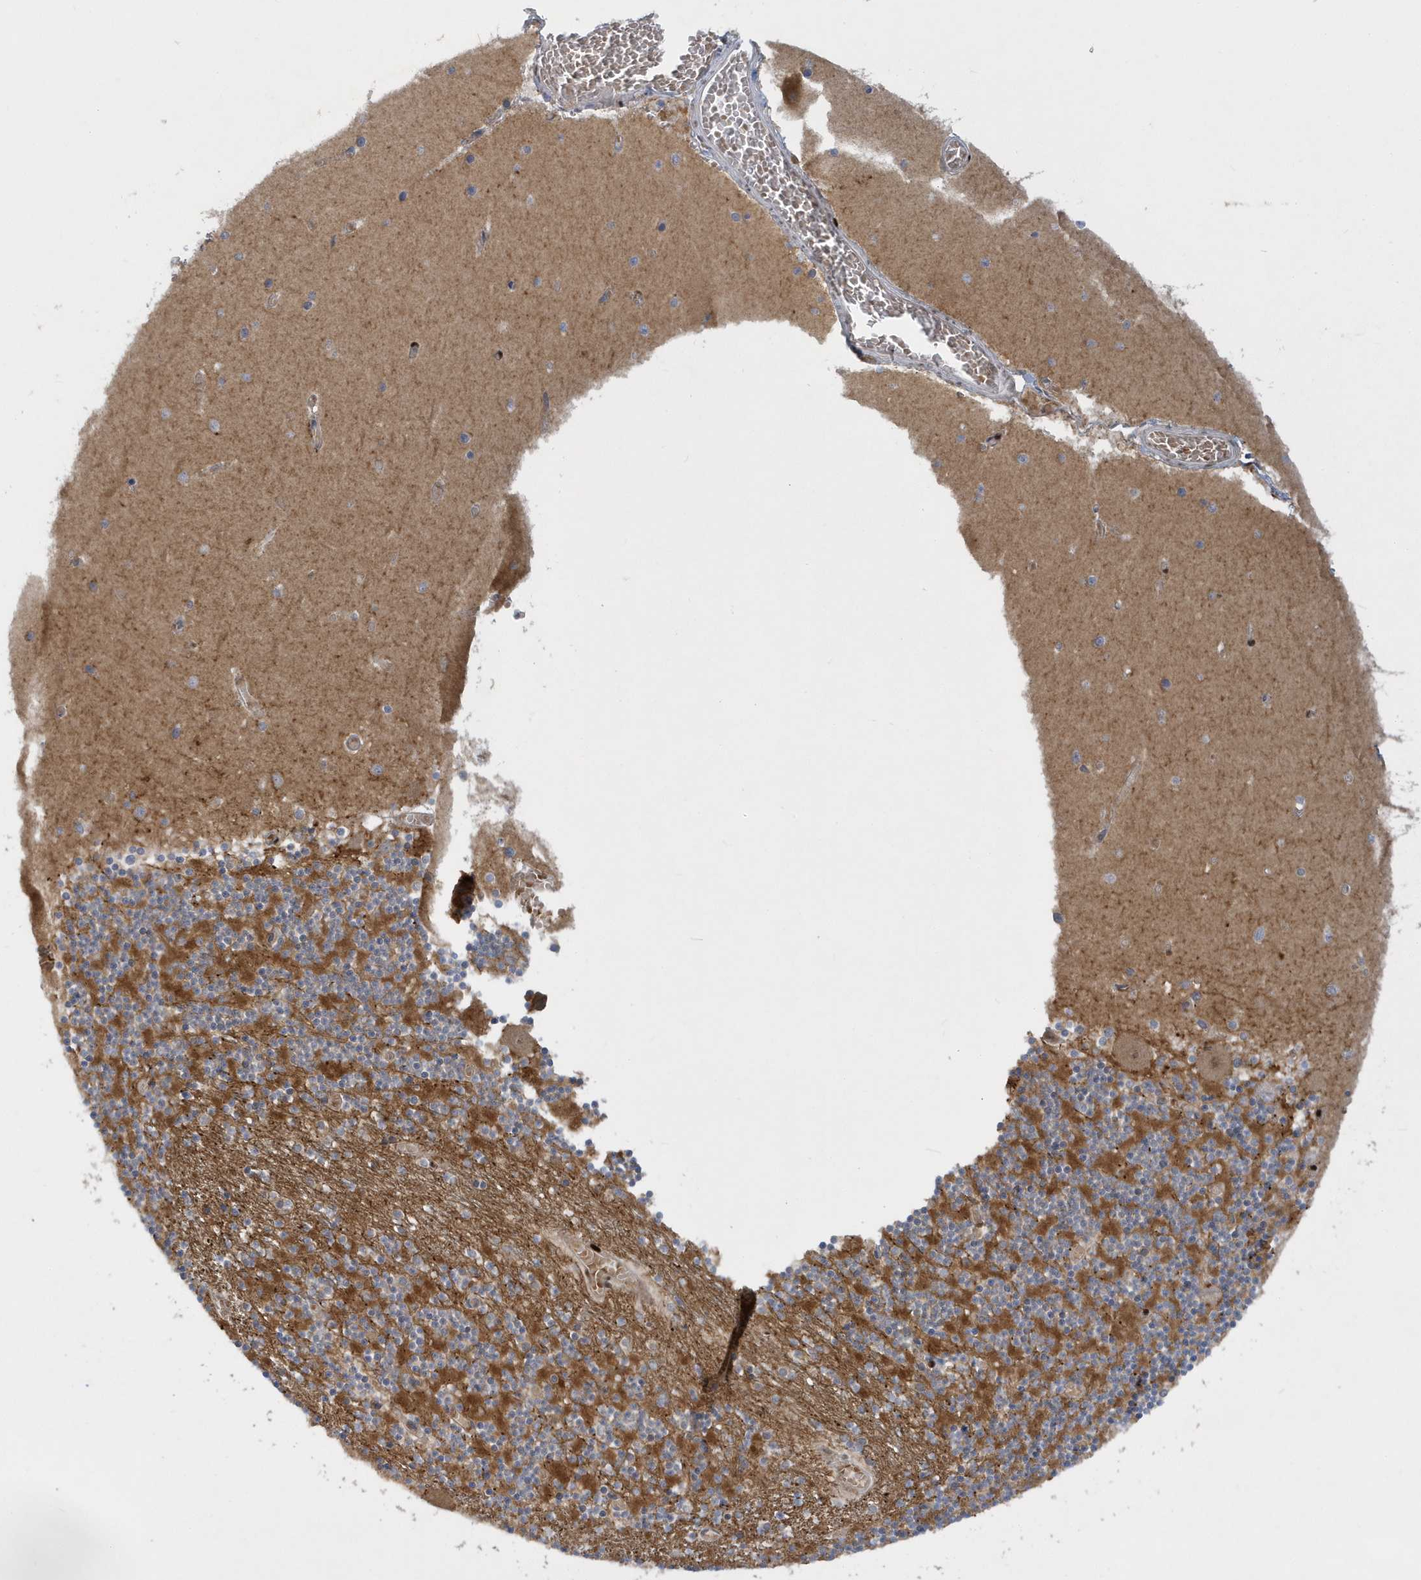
{"staining": {"intensity": "moderate", "quantity": "25%-75%", "location": "cytoplasmic/membranous"}, "tissue": "cerebellum", "cell_type": "Cells in granular layer", "image_type": "normal", "snomed": [{"axis": "morphology", "description": "Normal tissue, NOS"}, {"axis": "topography", "description": "Cerebellum"}], "caption": "Cerebellum stained for a protein (brown) exhibits moderate cytoplasmic/membranous positive expression in approximately 25%-75% of cells in granular layer.", "gene": "ATG4A", "patient": {"sex": "female", "age": 28}}